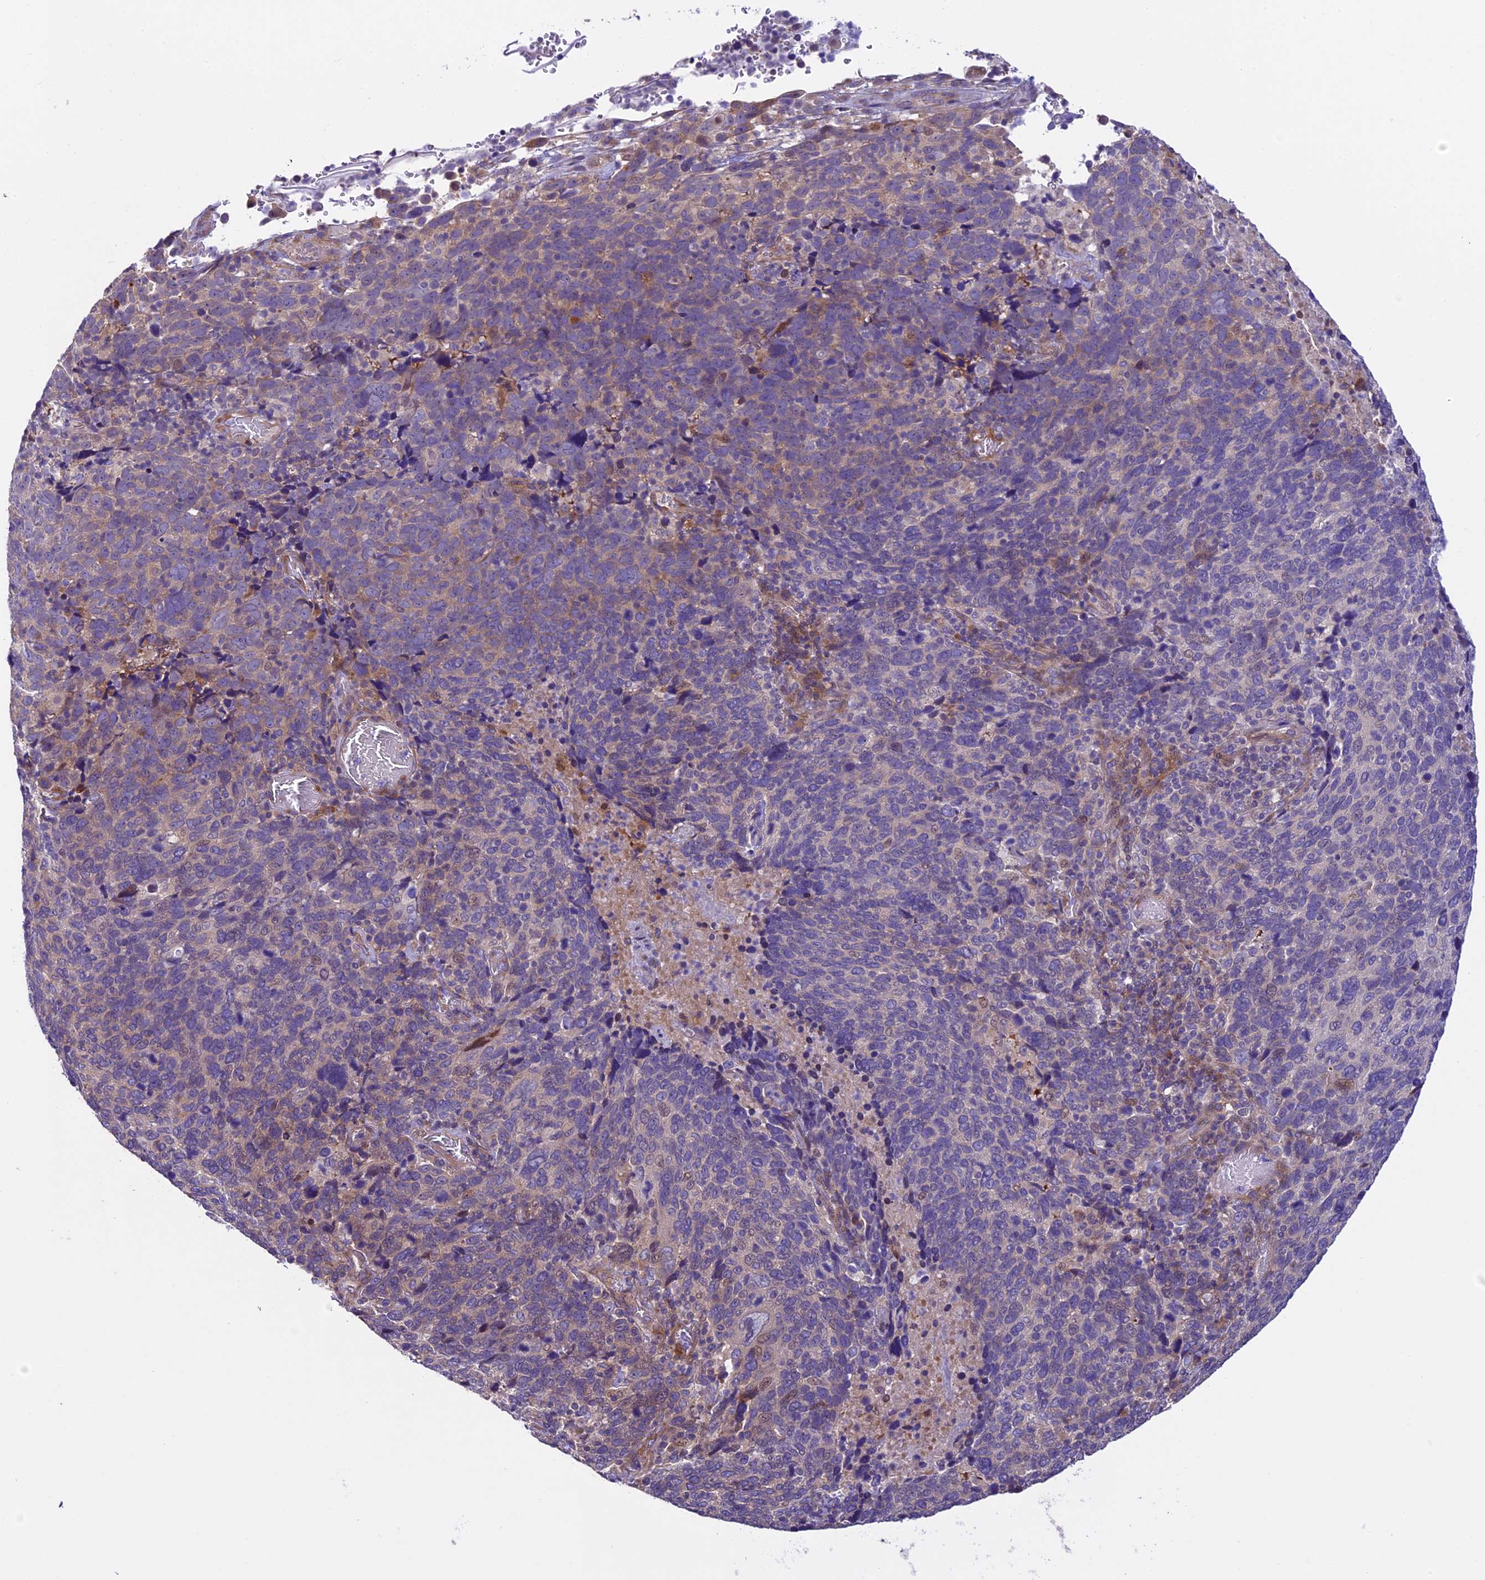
{"staining": {"intensity": "negative", "quantity": "none", "location": "none"}, "tissue": "cervical cancer", "cell_type": "Tumor cells", "image_type": "cancer", "snomed": [{"axis": "morphology", "description": "Squamous cell carcinoma, NOS"}, {"axis": "topography", "description": "Cervix"}], "caption": "Immunohistochemistry (IHC) image of neoplastic tissue: human cervical cancer stained with DAB exhibits no significant protein positivity in tumor cells.", "gene": "SPIRE1", "patient": {"sex": "female", "age": 41}}